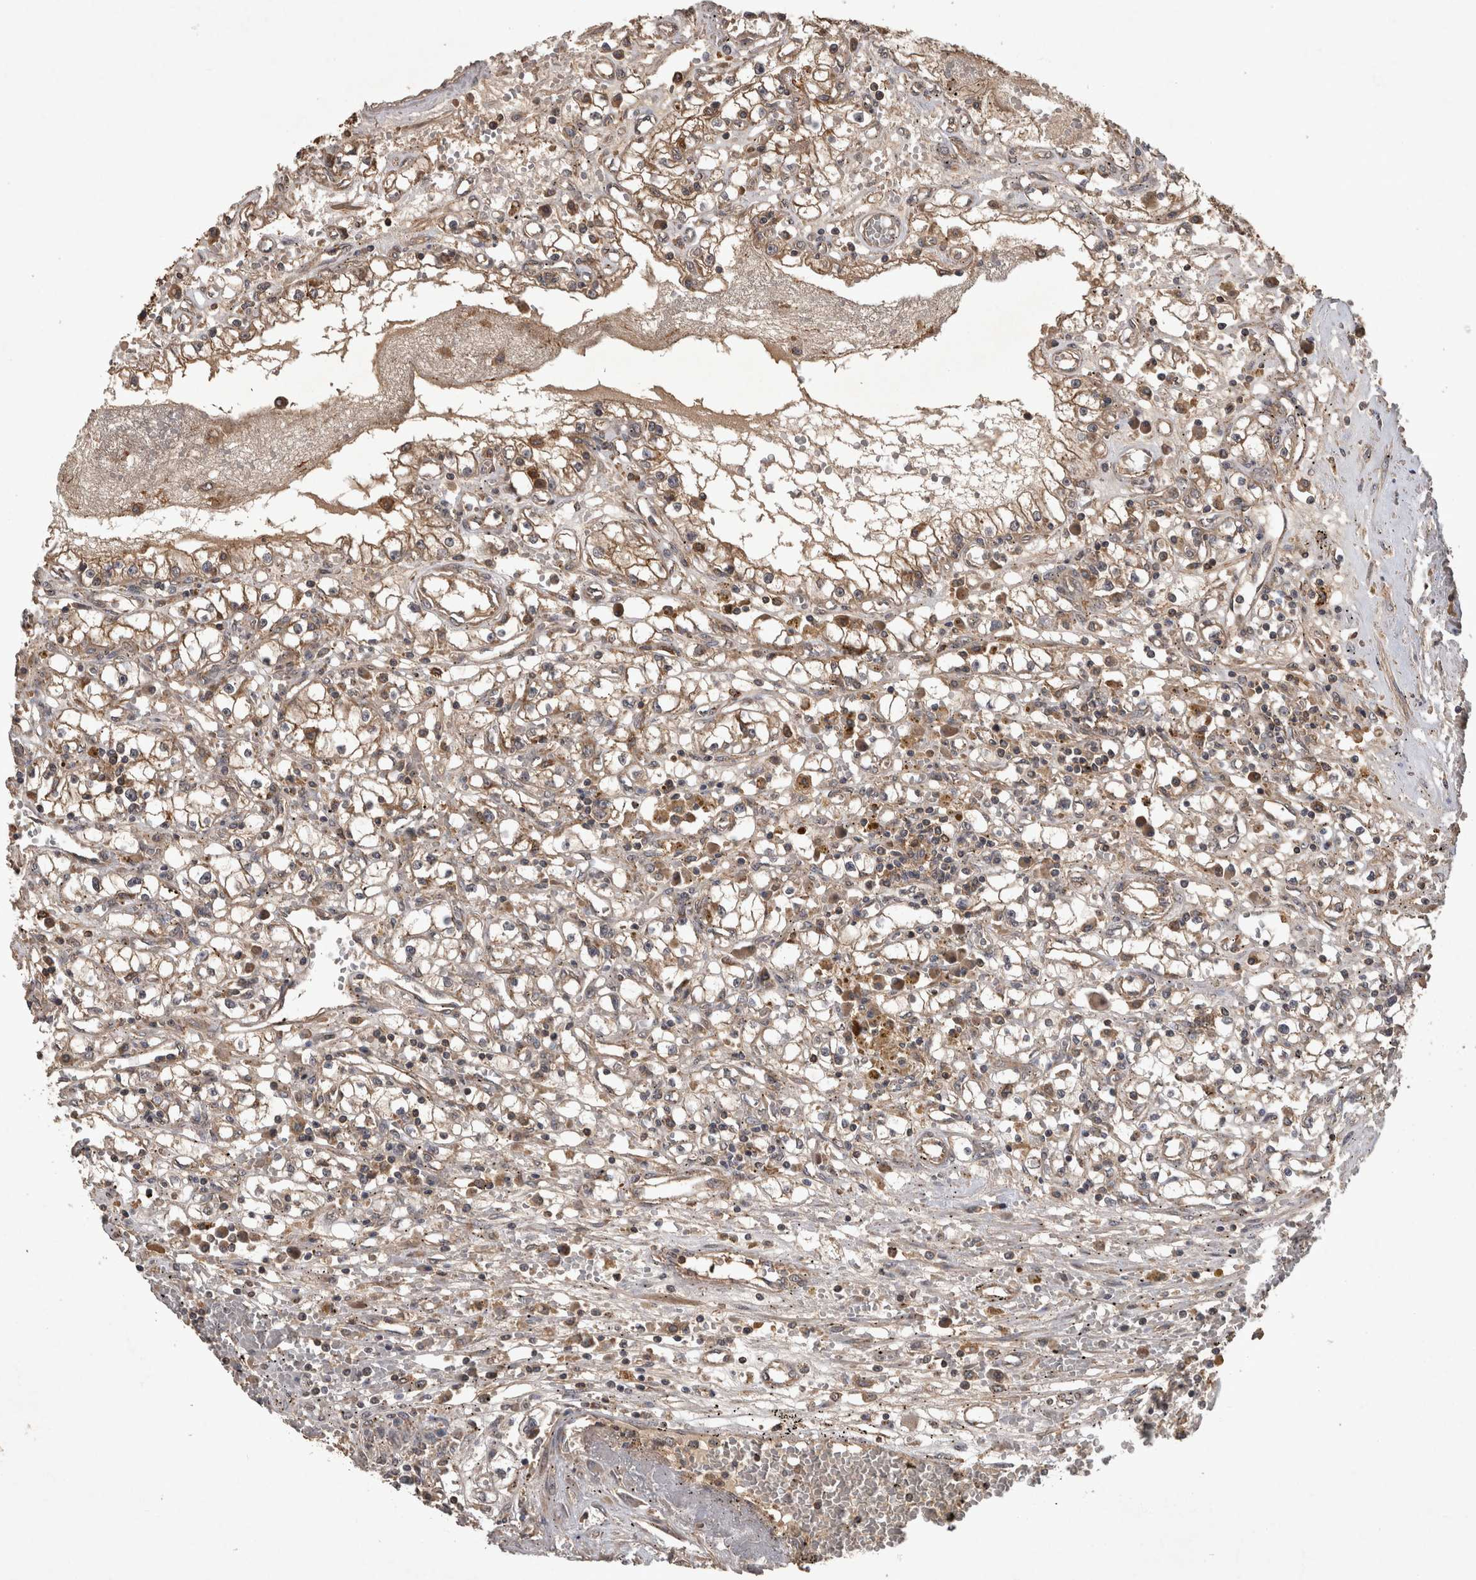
{"staining": {"intensity": "moderate", "quantity": ">75%", "location": "cytoplasmic/membranous"}, "tissue": "renal cancer", "cell_type": "Tumor cells", "image_type": "cancer", "snomed": [{"axis": "morphology", "description": "Adenocarcinoma, NOS"}, {"axis": "topography", "description": "Kidney"}], "caption": "High-magnification brightfield microscopy of renal cancer stained with DAB (brown) and counterstained with hematoxylin (blue). tumor cells exhibit moderate cytoplasmic/membranous staining is appreciated in about>75% of cells.", "gene": "TRMT61B", "patient": {"sex": "male", "age": 56}}